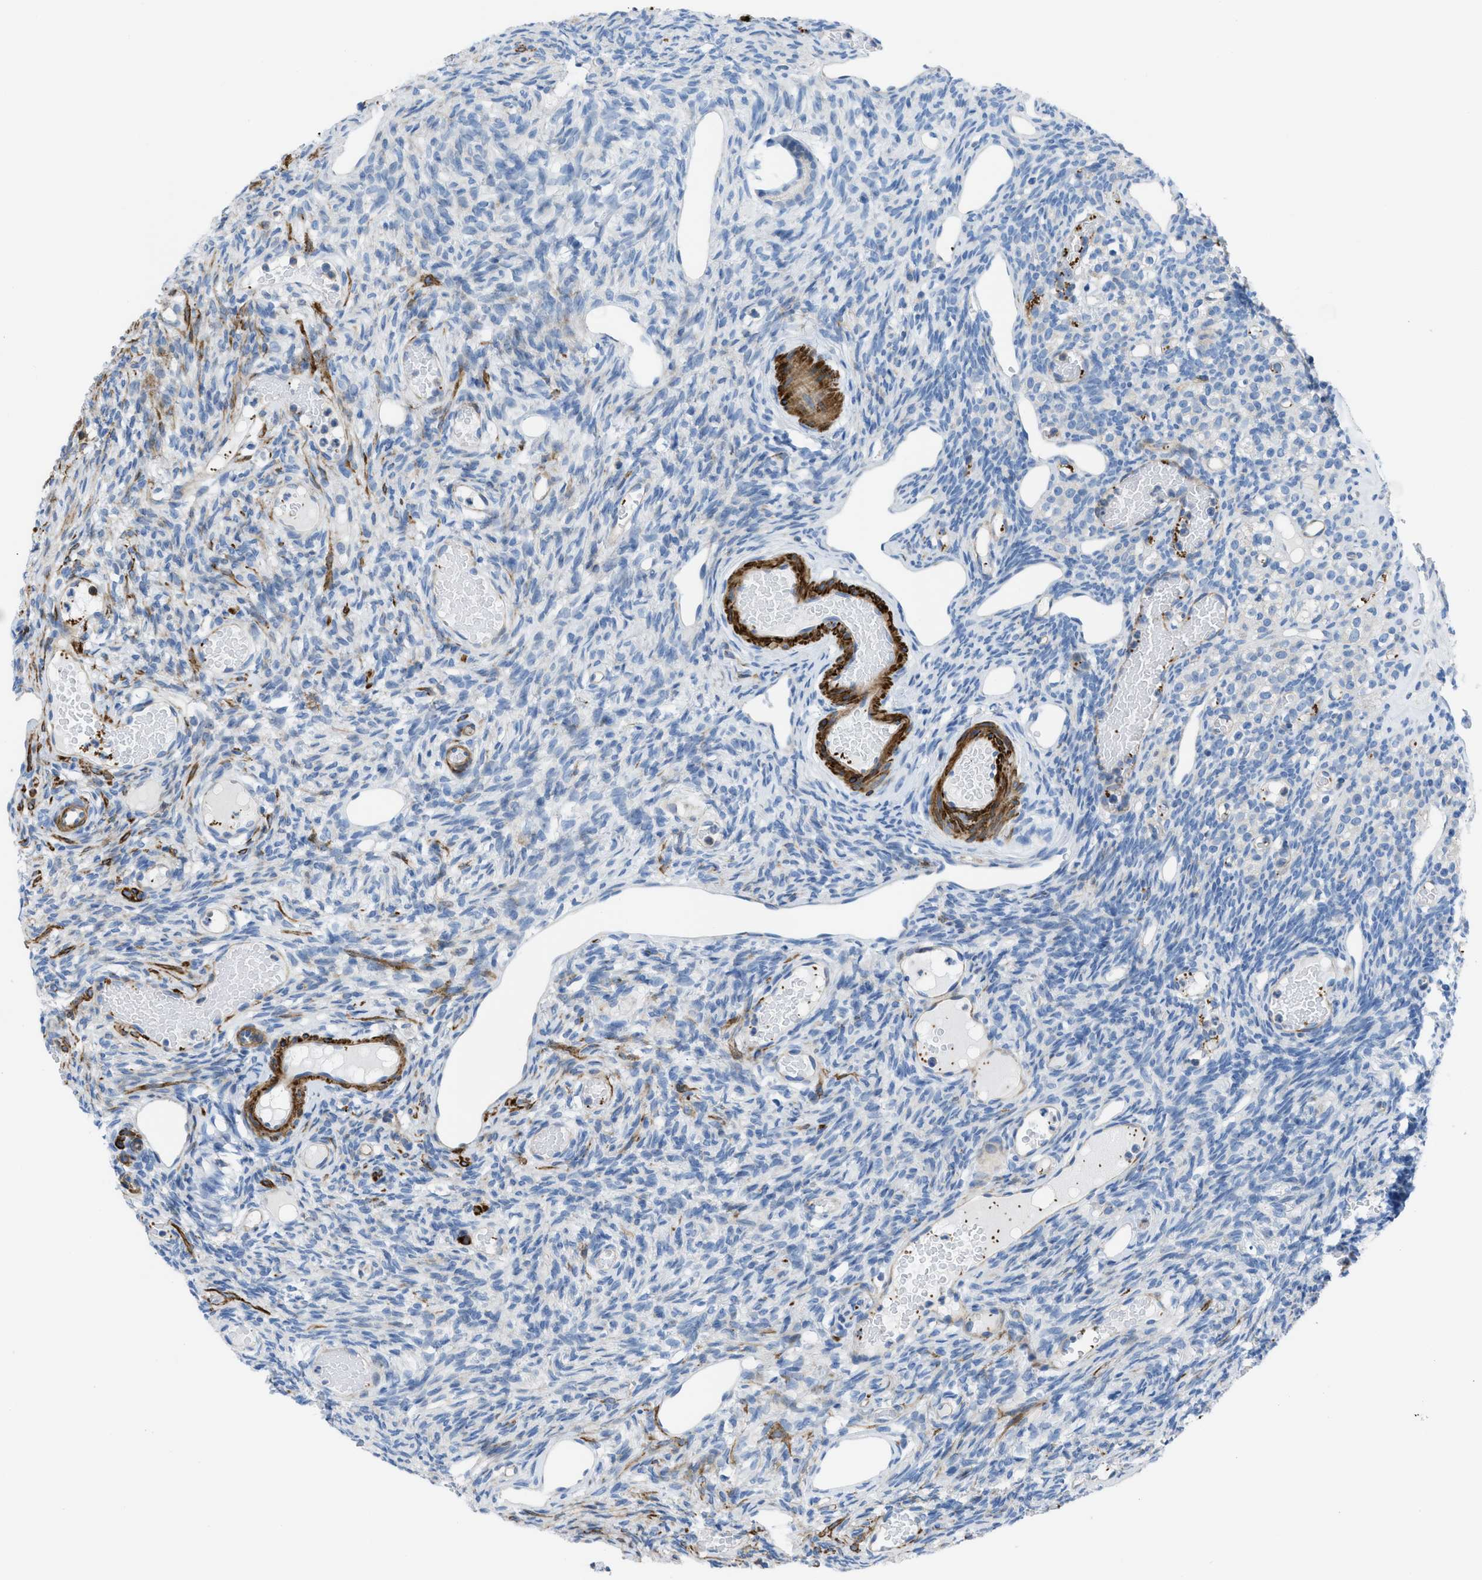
{"staining": {"intensity": "weak", "quantity": "<25%", "location": "cytoplasmic/membranous"}, "tissue": "ovary", "cell_type": "Follicle cells", "image_type": "normal", "snomed": [{"axis": "morphology", "description": "Normal tissue, NOS"}, {"axis": "topography", "description": "Ovary"}], "caption": "The image reveals no significant staining in follicle cells of ovary. (Immunohistochemistry, brightfield microscopy, high magnification).", "gene": "KCNH7", "patient": {"sex": "female", "age": 33}}